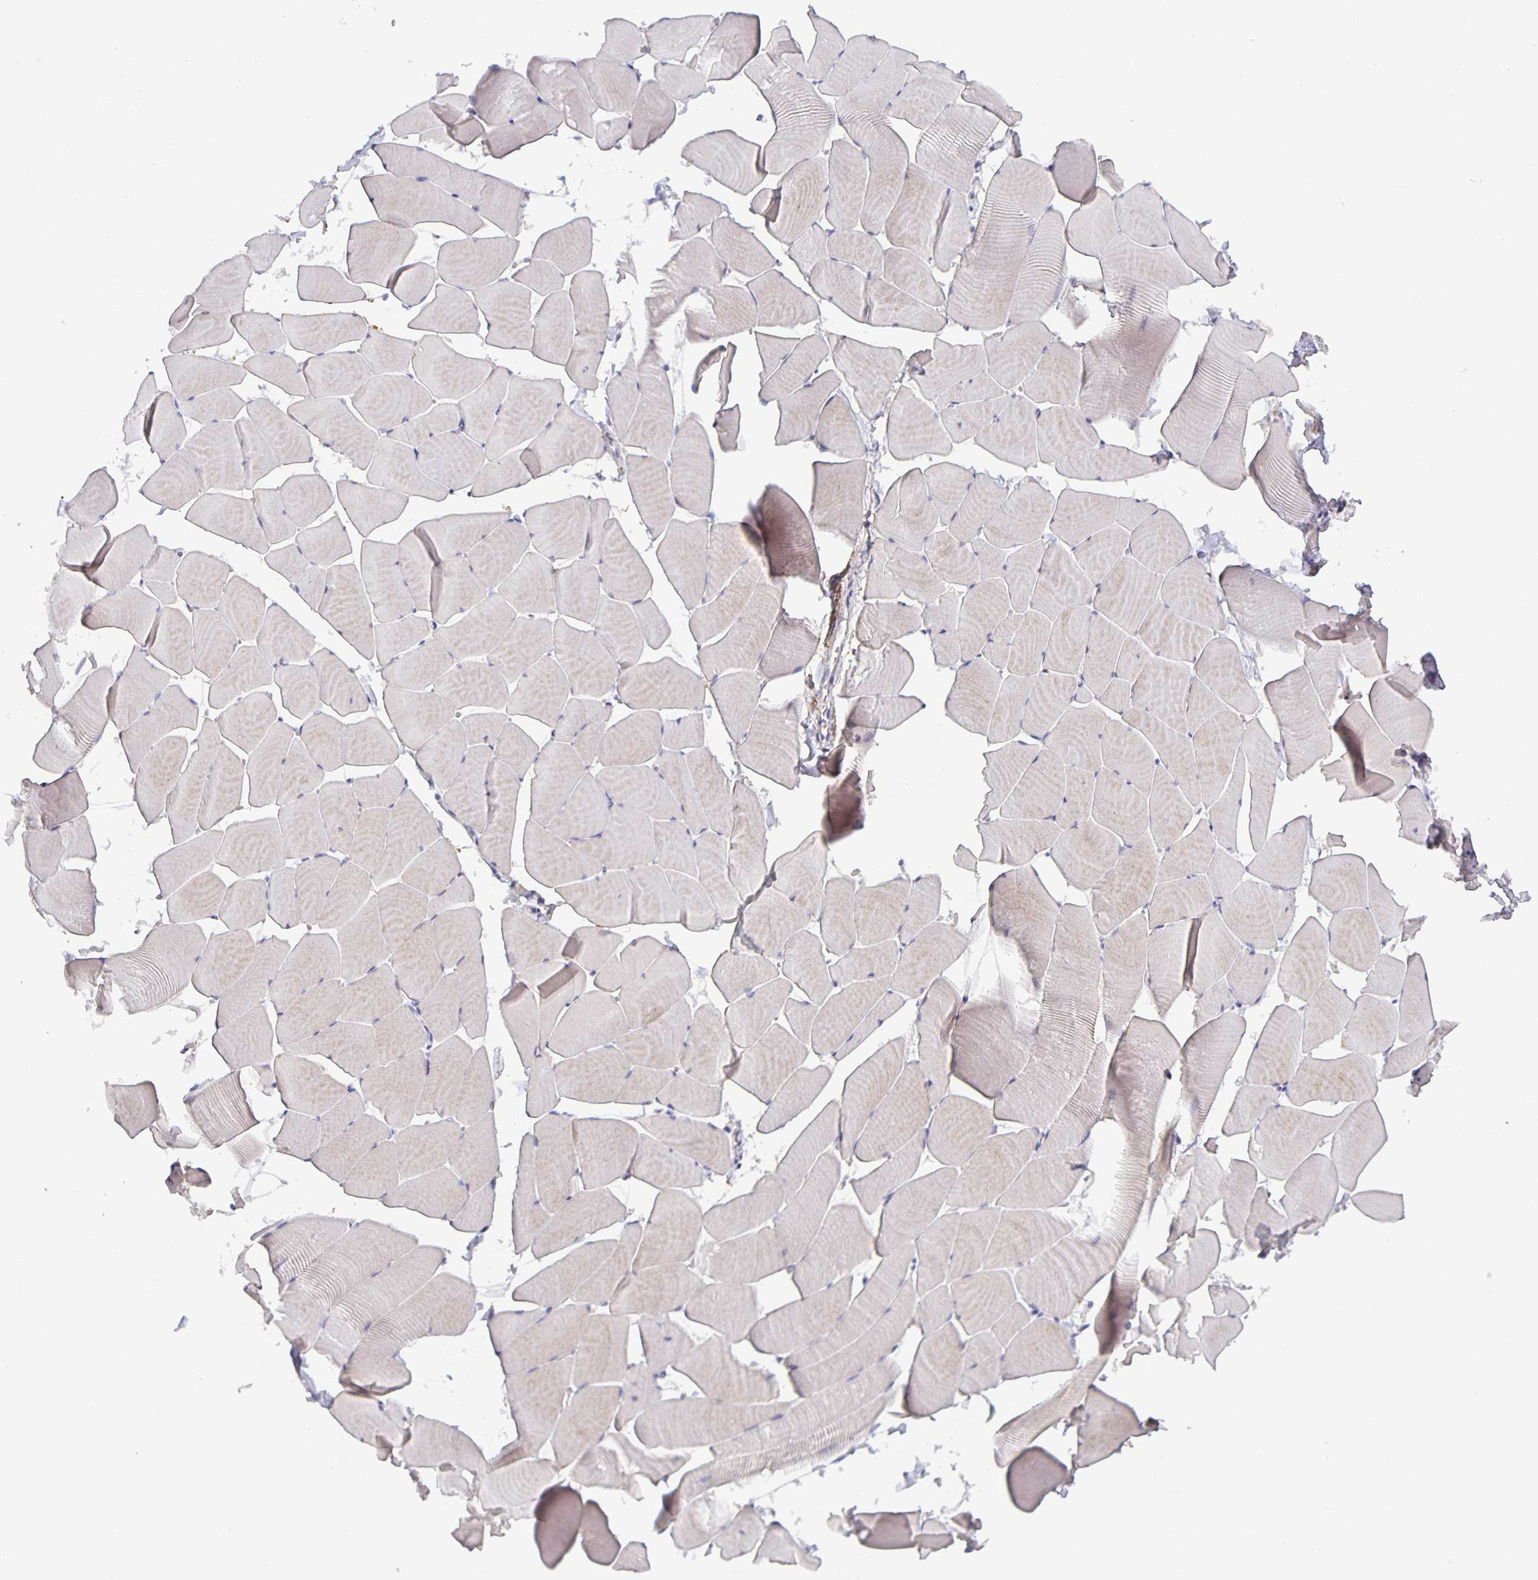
{"staining": {"intensity": "negative", "quantity": "none", "location": "none"}, "tissue": "skeletal muscle", "cell_type": "Myocytes", "image_type": "normal", "snomed": [{"axis": "morphology", "description": "Normal tissue, NOS"}, {"axis": "topography", "description": "Skeletal muscle"}], "caption": "IHC of benign human skeletal muscle displays no staining in myocytes.", "gene": "GDF15", "patient": {"sex": "male", "age": 25}}